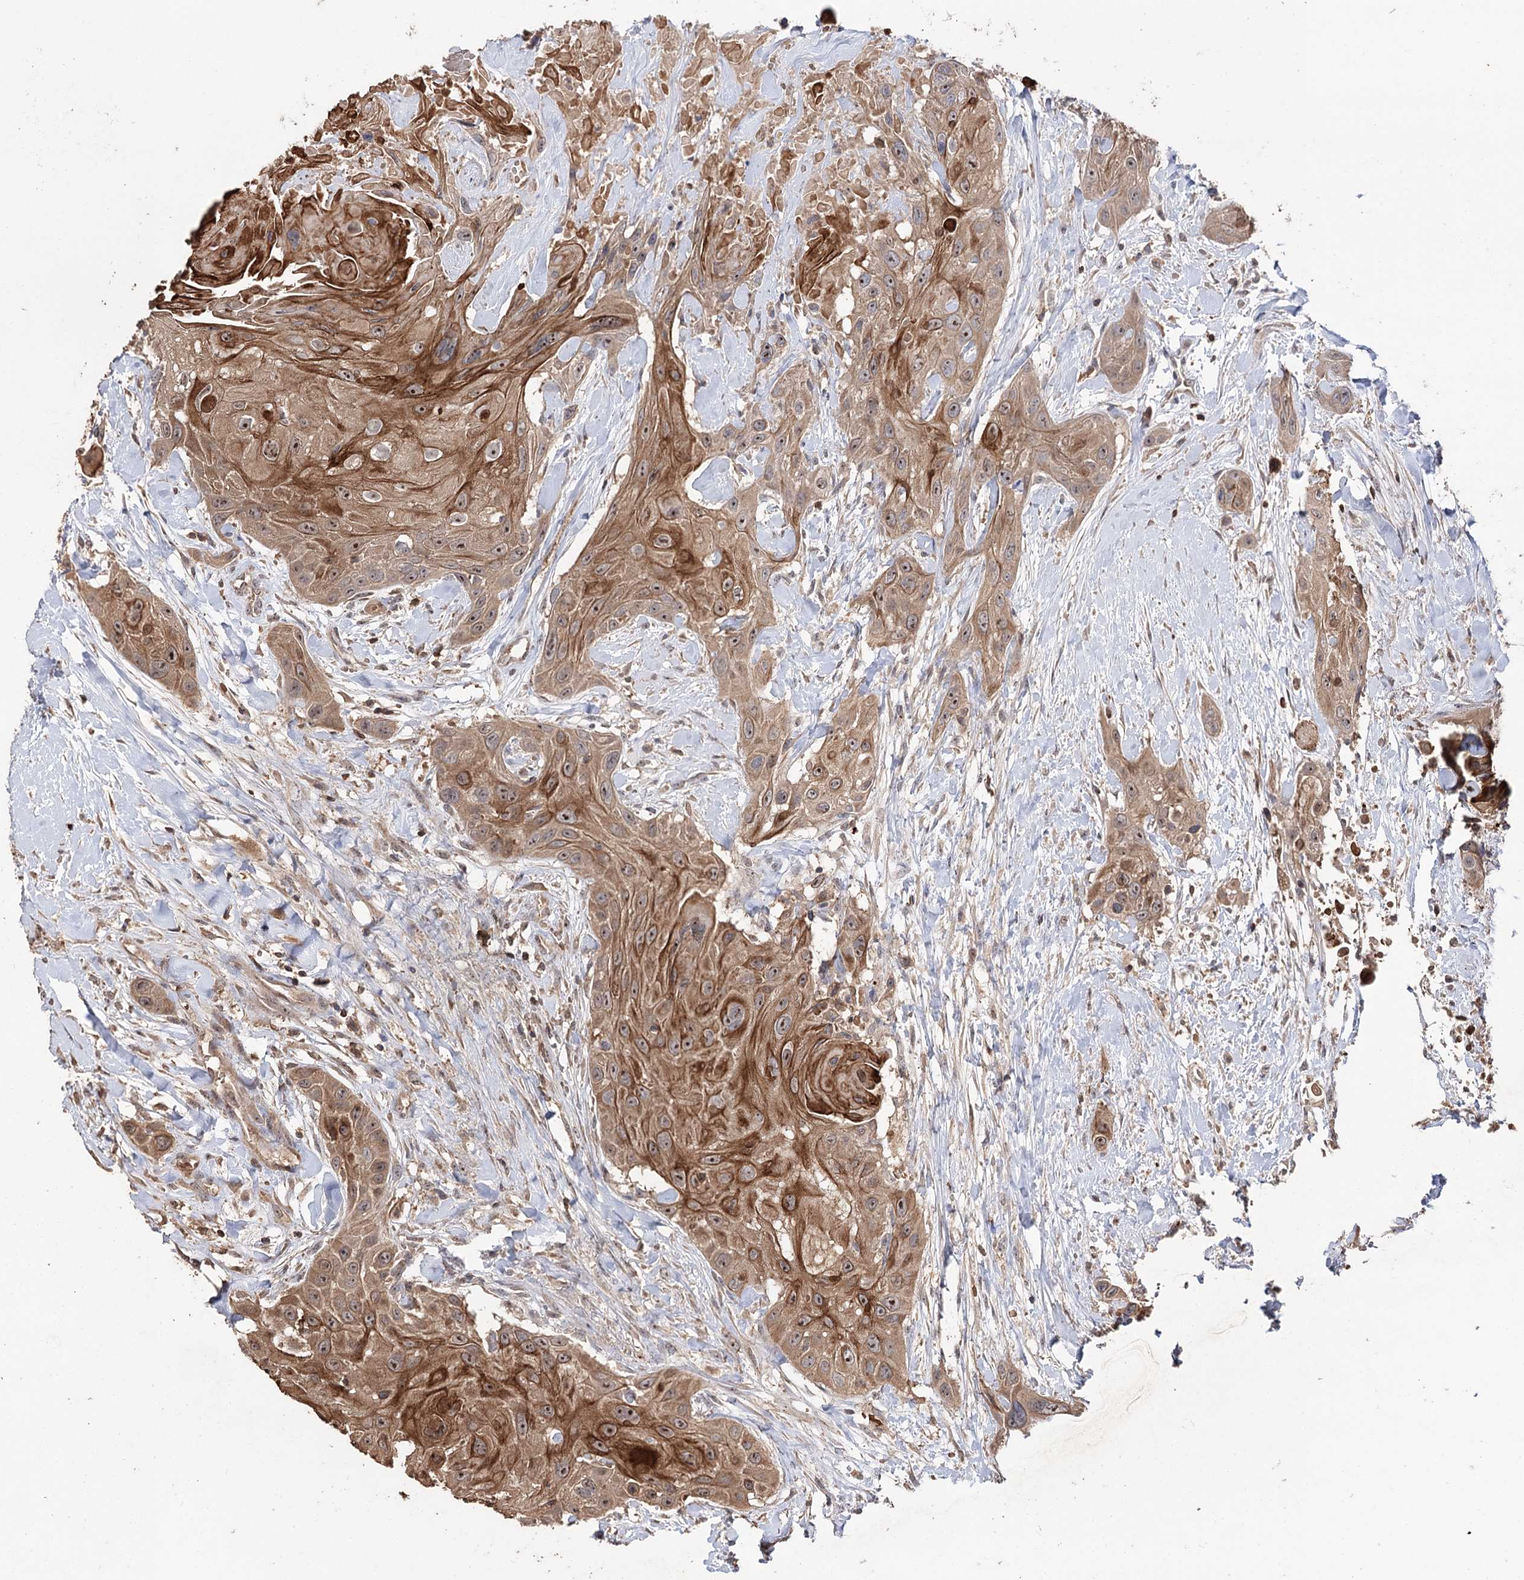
{"staining": {"intensity": "moderate", "quantity": ">75%", "location": "cytoplasmic/membranous,nuclear"}, "tissue": "head and neck cancer", "cell_type": "Tumor cells", "image_type": "cancer", "snomed": [{"axis": "morphology", "description": "Squamous cell carcinoma, NOS"}, {"axis": "topography", "description": "Head-Neck"}], "caption": "Immunohistochemical staining of head and neck cancer (squamous cell carcinoma) displays medium levels of moderate cytoplasmic/membranous and nuclear staining in about >75% of tumor cells. Nuclei are stained in blue.", "gene": "FAM53B", "patient": {"sex": "male", "age": 81}}